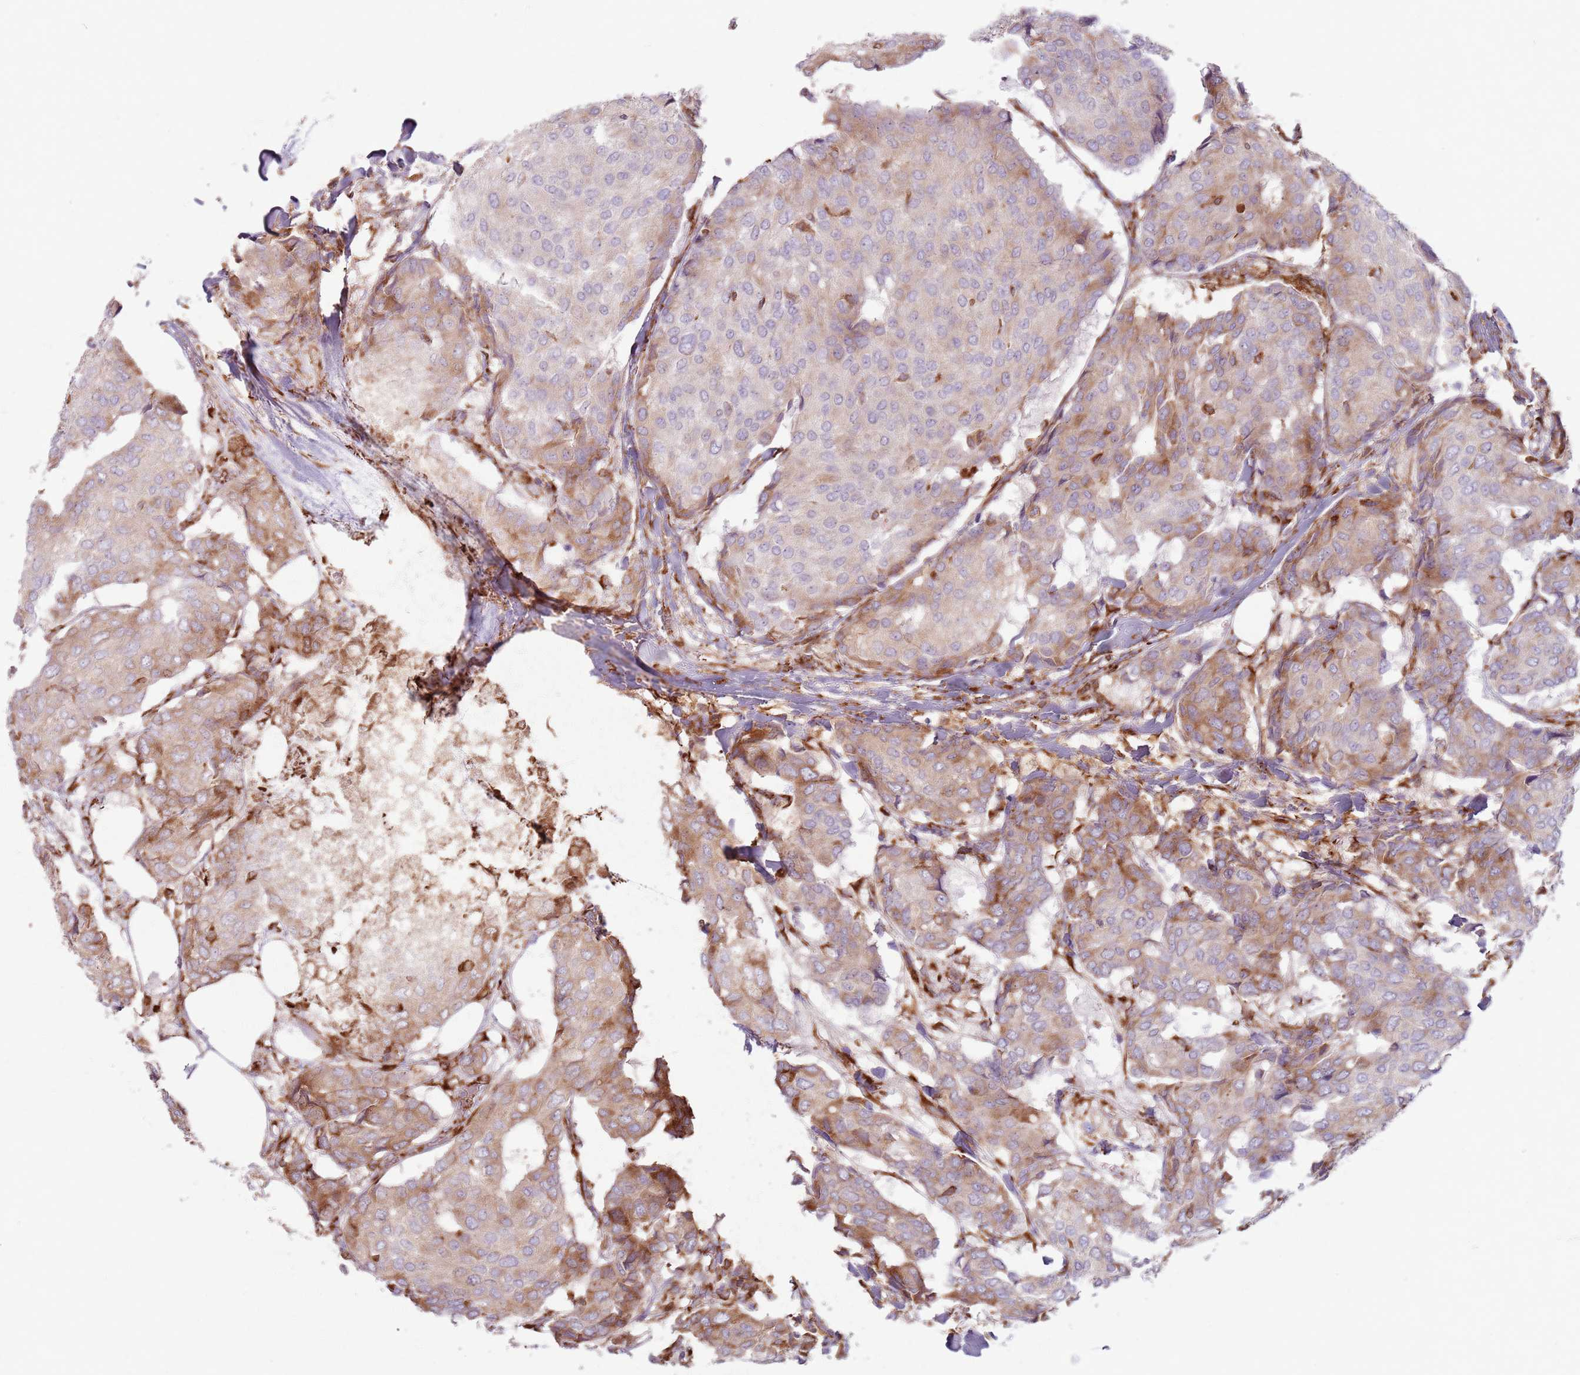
{"staining": {"intensity": "moderate", "quantity": "<25%", "location": "cytoplasmic/membranous"}, "tissue": "breast cancer", "cell_type": "Tumor cells", "image_type": "cancer", "snomed": [{"axis": "morphology", "description": "Duct carcinoma"}, {"axis": "topography", "description": "Breast"}], "caption": "This micrograph demonstrates immunohistochemistry staining of breast cancer, with low moderate cytoplasmic/membranous expression in approximately <25% of tumor cells.", "gene": "COLGALT1", "patient": {"sex": "female", "age": 75}}